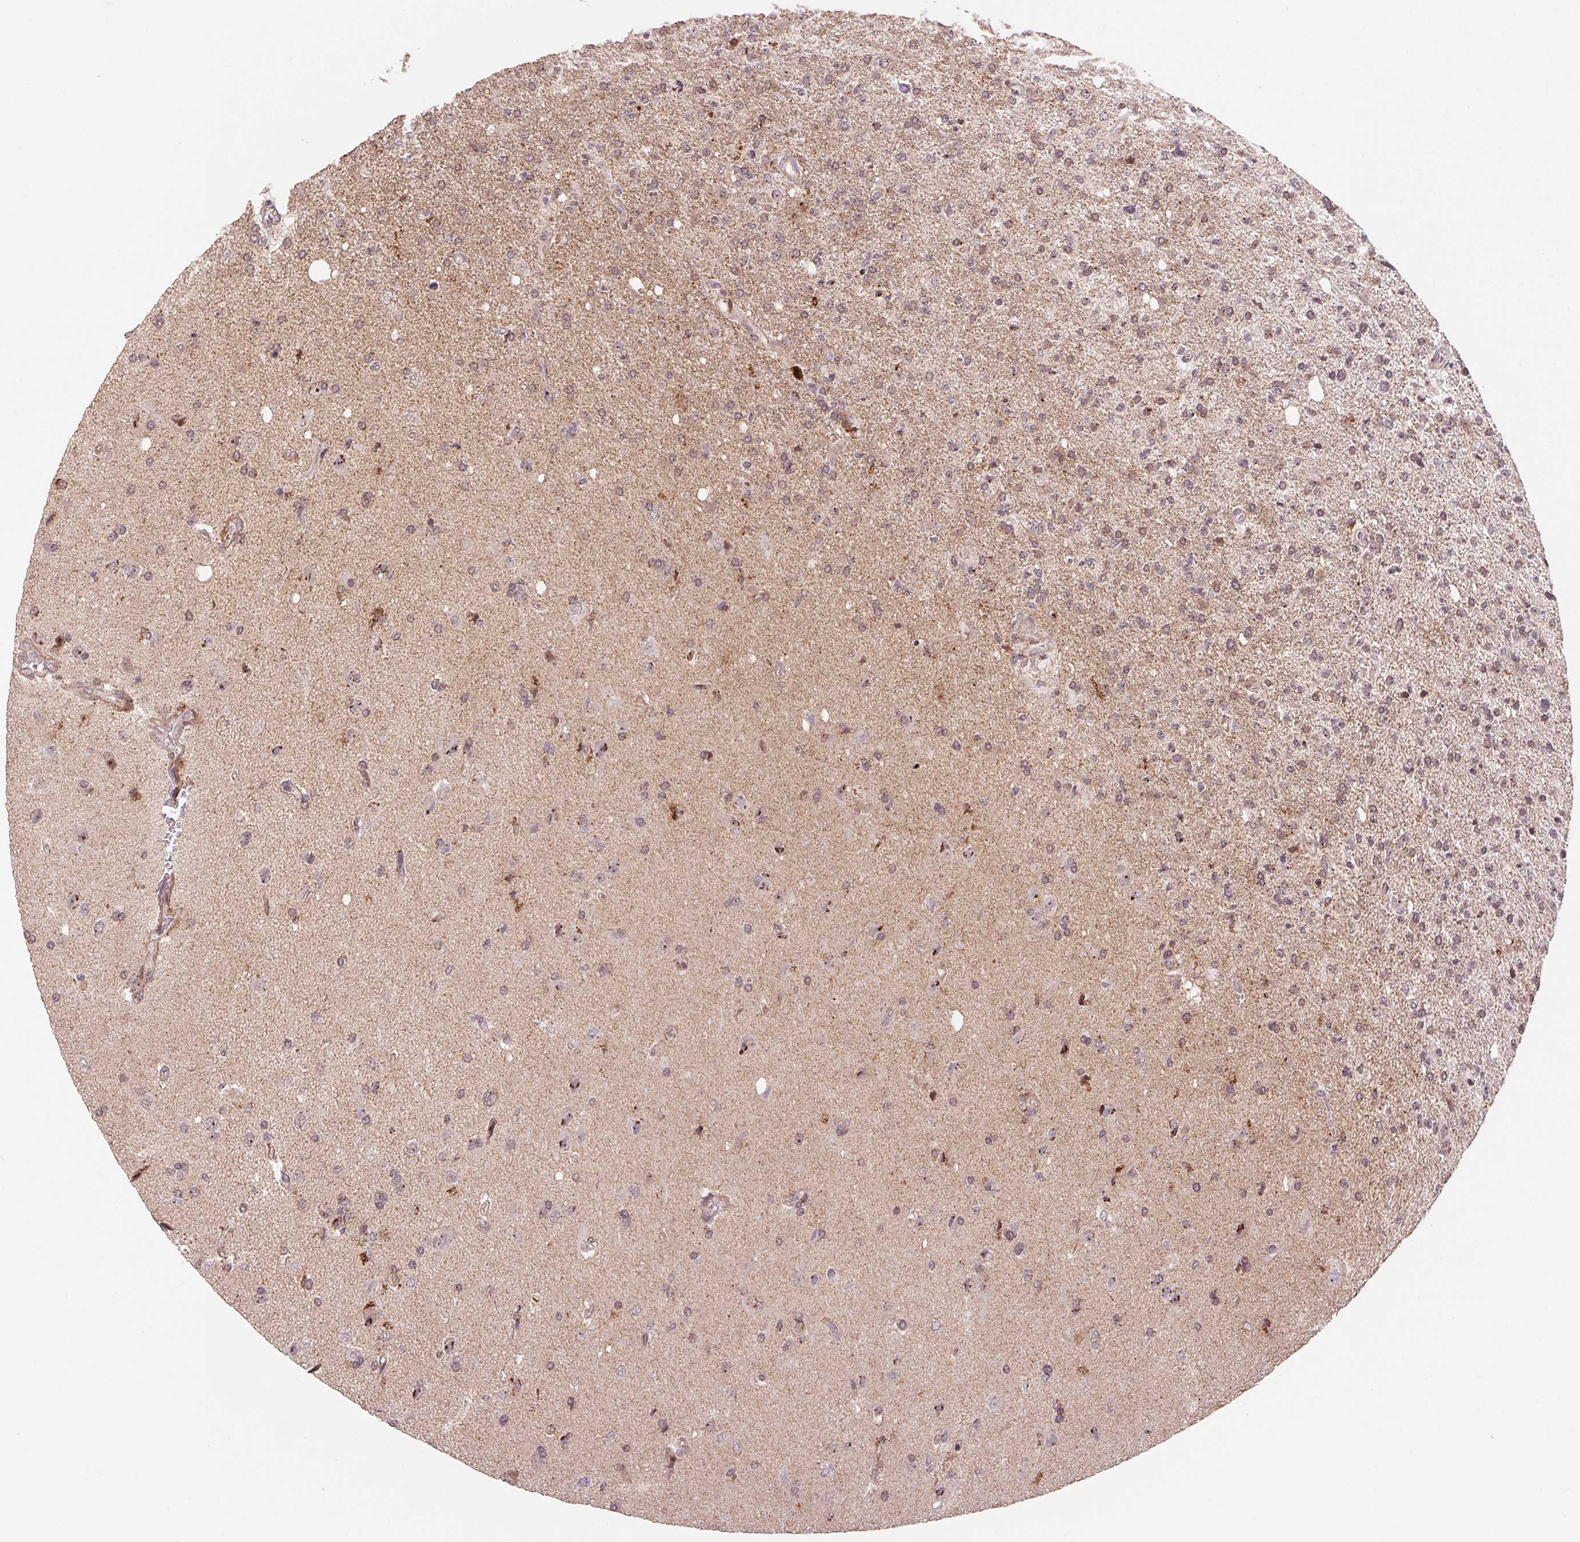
{"staining": {"intensity": "weak", "quantity": "<25%", "location": "cytoplasmic/membranous"}, "tissue": "glioma", "cell_type": "Tumor cells", "image_type": "cancer", "snomed": [{"axis": "morphology", "description": "Glioma, malignant, High grade"}, {"axis": "topography", "description": "Cerebral cortex"}], "caption": "Image shows no significant protein staining in tumor cells of malignant glioma (high-grade). (Stains: DAB (3,3'-diaminobenzidine) immunohistochemistry with hematoxylin counter stain, Microscopy: brightfield microscopy at high magnification).", "gene": "CHMP4B", "patient": {"sex": "male", "age": 70}}